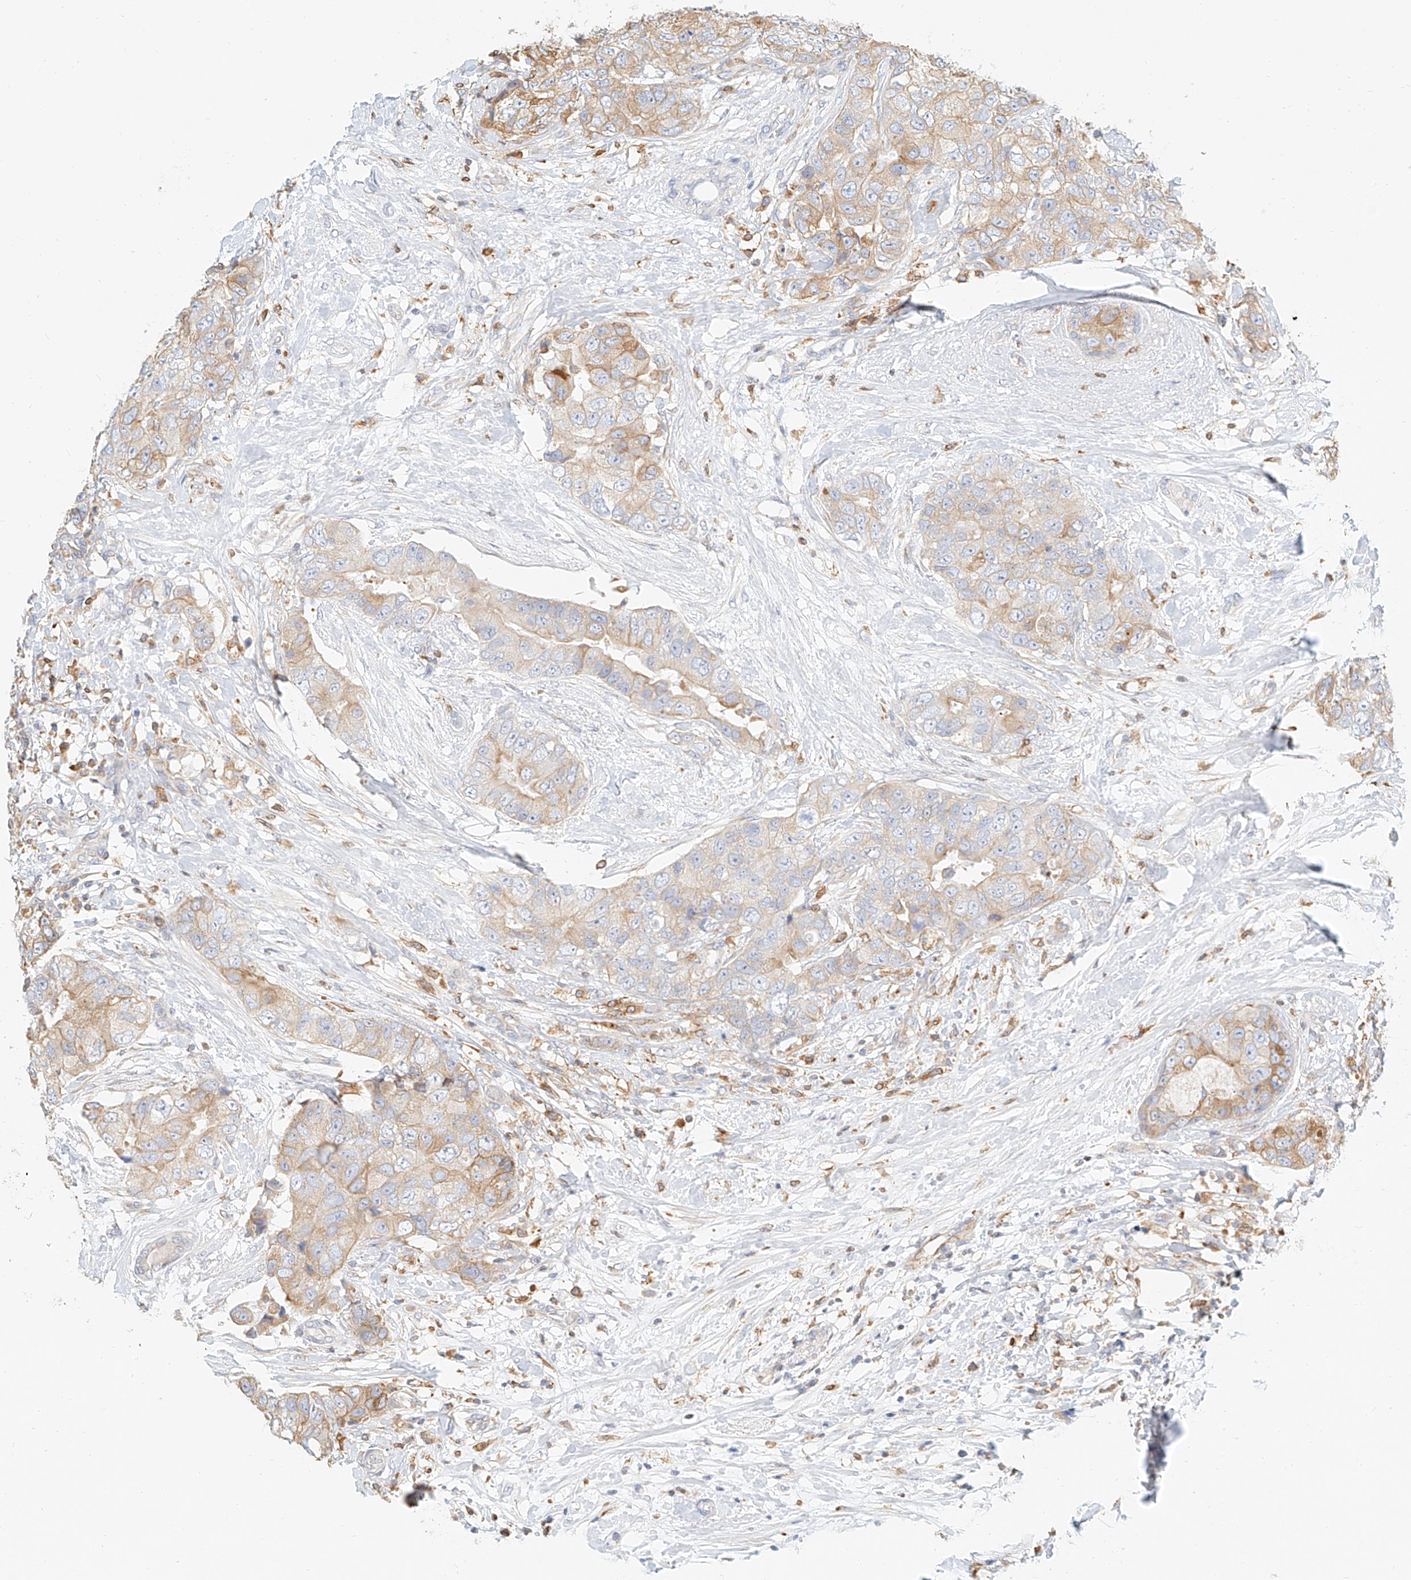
{"staining": {"intensity": "moderate", "quantity": "25%-75%", "location": "cytoplasmic/membranous"}, "tissue": "breast cancer", "cell_type": "Tumor cells", "image_type": "cancer", "snomed": [{"axis": "morphology", "description": "Duct carcinoma"}, {"axis": "topography", "description": "Breast"}], "caption": "This histopathology image reveals invasive ductal carcinoma (breast) stained with immunohistochemistry to label a protein in brown. The cytoplasmic/membranous of tumor cells show moderate positivity for the protein. Nuclei are counter-stained blue.", "gene": "DHRS7", "patient": {"sex": "female", "age": 62}}